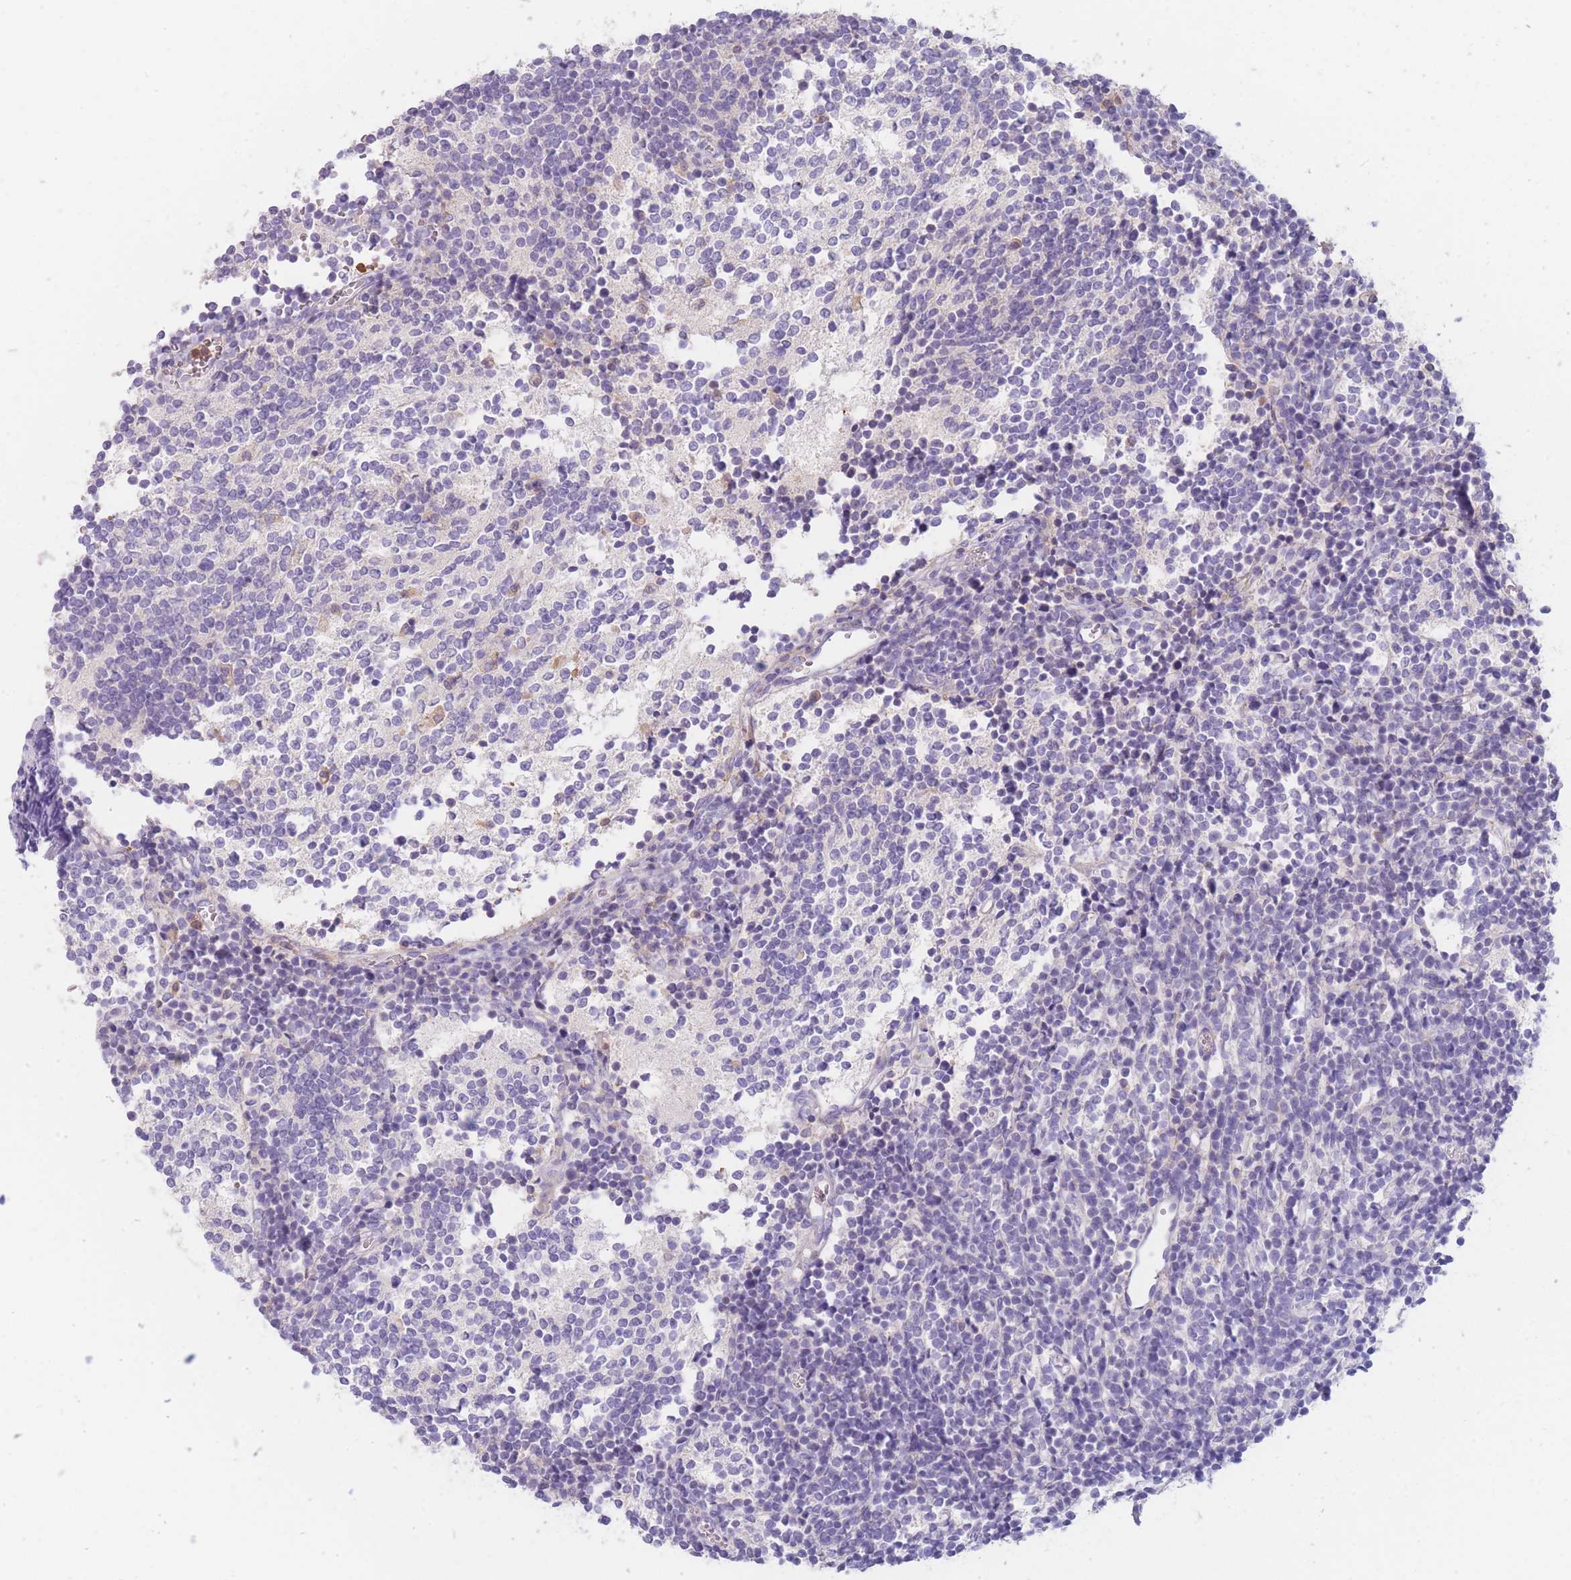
{"staining": {"intensity": "negative", "quantity": "none", "location": "none"}, "tissue": "glioma", "cell_type": "Tumor cells", "image_type": "cancer", "snomed": [{"axis": "morphology", "description": "Glioma, malignant, Low grade"}, {"axis": "topography", "description": "Brain"}], "caption": "A photomicrograph of human glioma is negative for staining in tumor cells.", "gene": "ST3GAL4", "patient": {"sex": "female", "age": 1}}